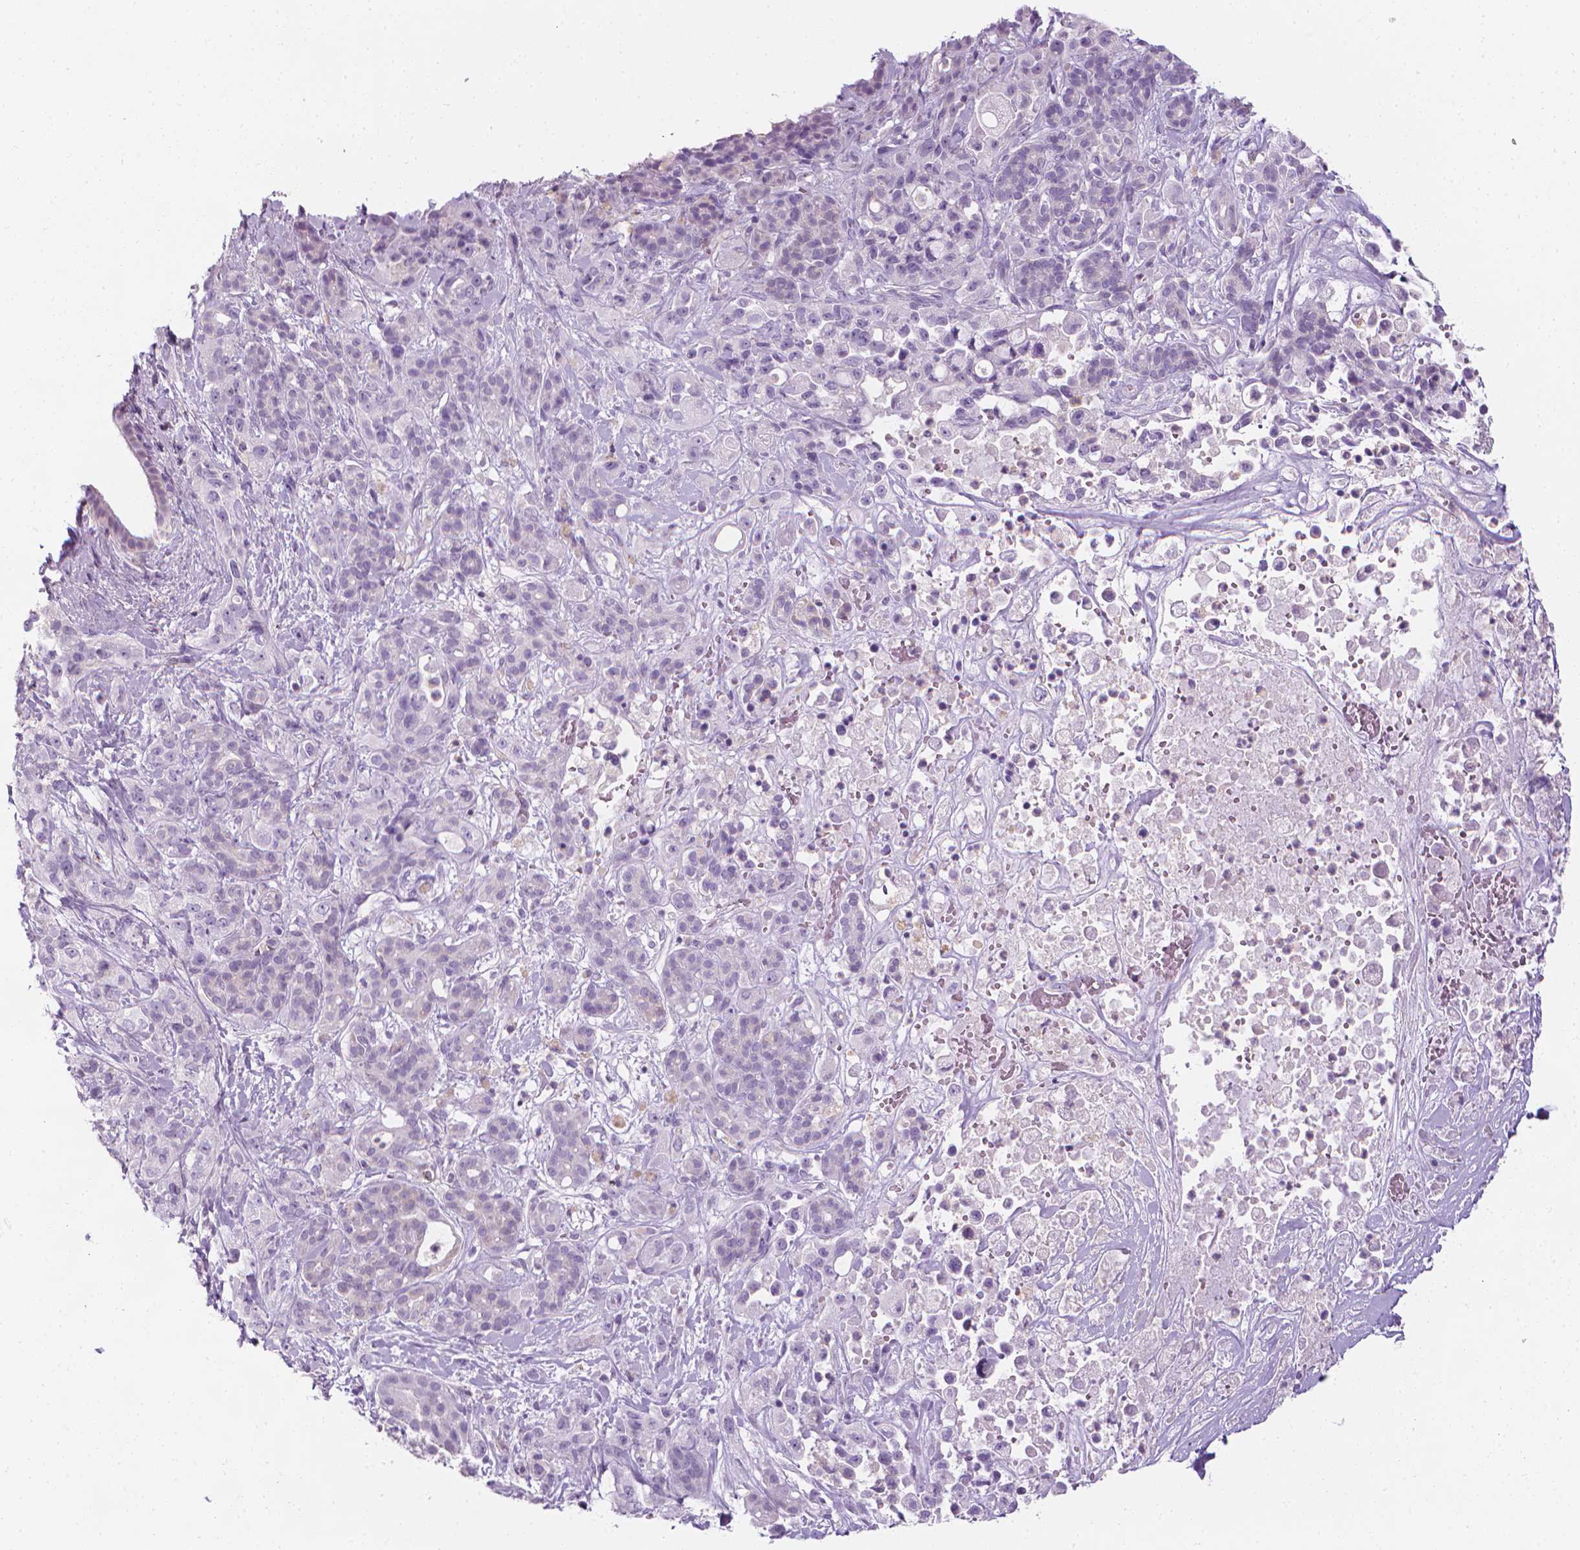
{"staining": {"intensity": "negative", "quantity": "none", "location": "none"}, "tissue": "pancreatic cancer", "cell_type": "Tumor cells", "image_type": "cancer", "snomed": [{"axis": "morphology", "description": "Adenocarcinoma, NOS"}, {"axis": "topography", "description": "Pancreas"}], "caption": "The immunohistochemistry histopathology image has no significant positivity in tumor cells of pancreatic cancer (adenocarcinoma) tissue.", "gene": "DCAF8L1", "patient": {"sex": "male", "age": 44}}